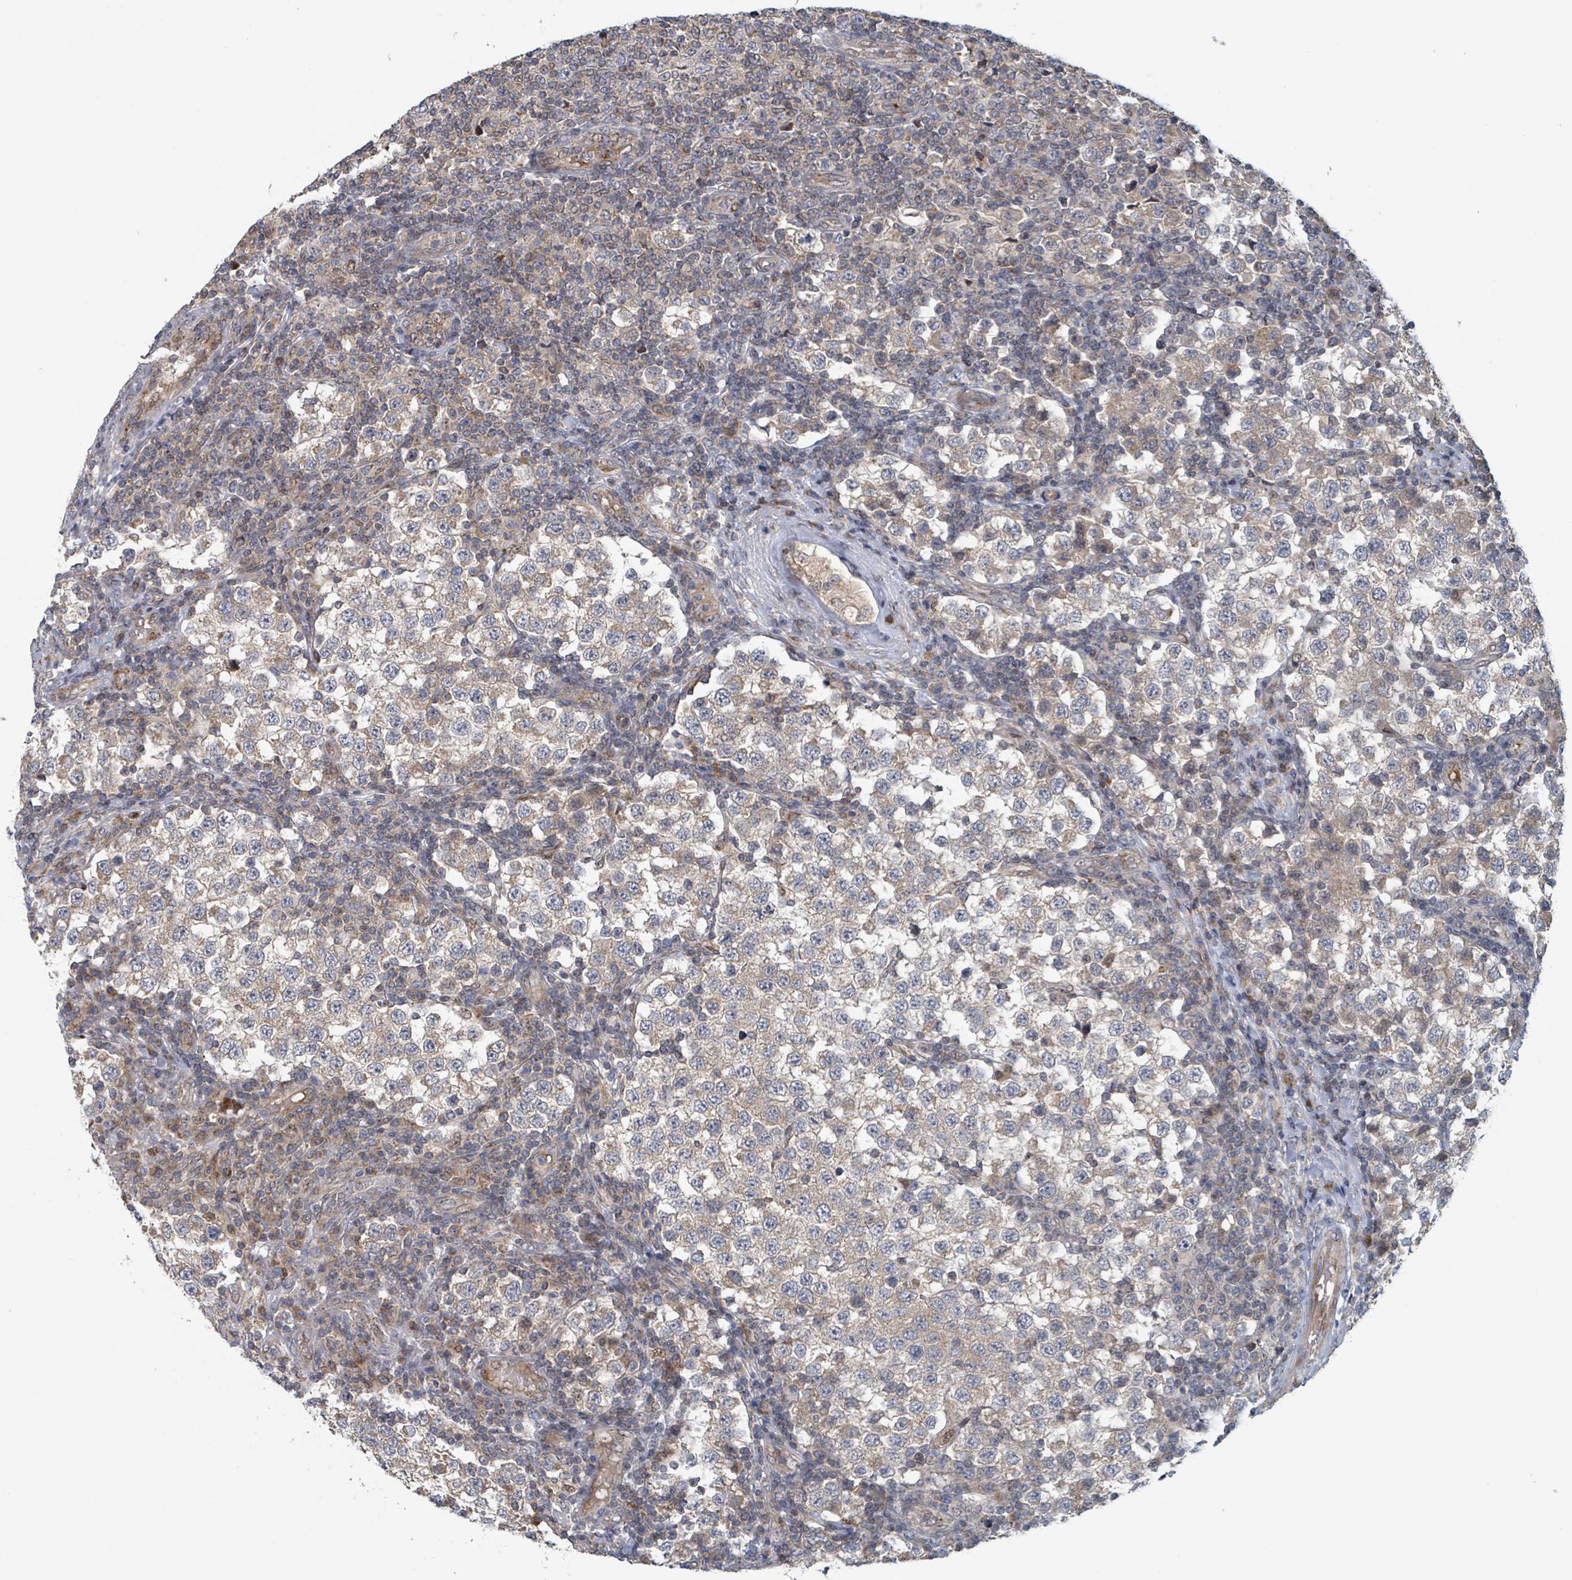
{"staining": {"intensity": "weak", "quantity": ">75%", "location": "cytoplasmic/membranous"}, "tissue": "testis cancer", "cell_type": "Tumor cells", "image_type": "cancer", "snomed": [{"axis": "morphology", "description": "Seminoma, NOS"}, {"axis": "topography", "description": "Testis"}], "caption": "Immunohistochemistry (IHC) of testis seminoma exhibits low levels of weak cytoplasmic/membranous expression in approximately >75% of tumor cells.", "gene": "HIVEP1", "patient": {"sex": "male", "age": 34}}